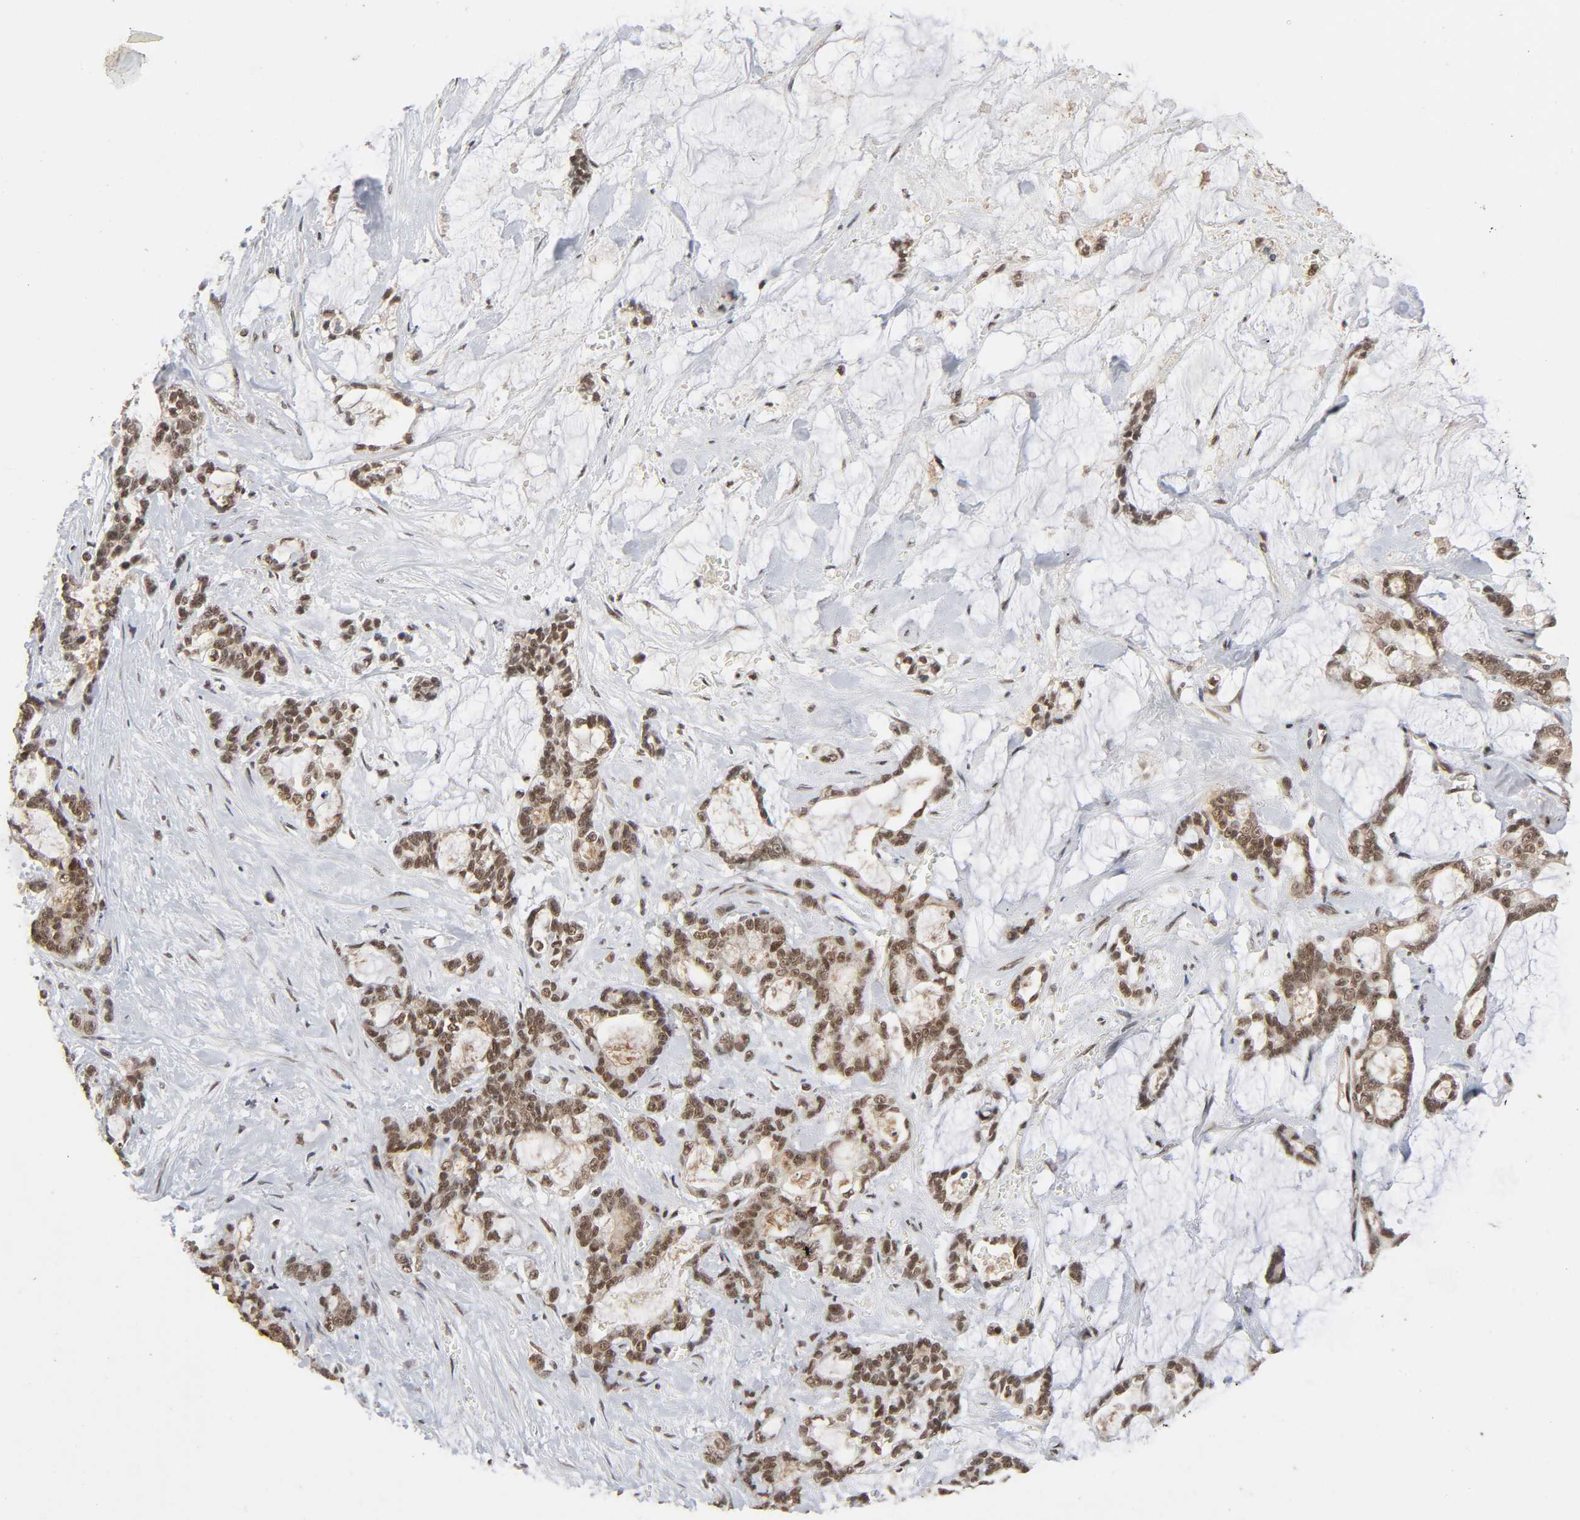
{"staining": {"intensity": "moderate", "quantity": ">75%", "location": "cytoplasmic/membranous,nuclear"}, "tissue": "pancreatic cancer", "cell_type": "Tumor cells", "image_type": "cancer", "snomed": [{"axis": "morphology", "description": "Adenocarcinoma, NOS"}, {"axis": "topography", "description": "Pancreas"}], "caption": "The histopathology image demonstrates staining of pancreatic cancer, revealing moderate cytoplasmic/membranous and nuclear protein staining (brown color) within tumor cells.", "gene": "ZNF384", "patient": {"sex": "female", "age": 73}}